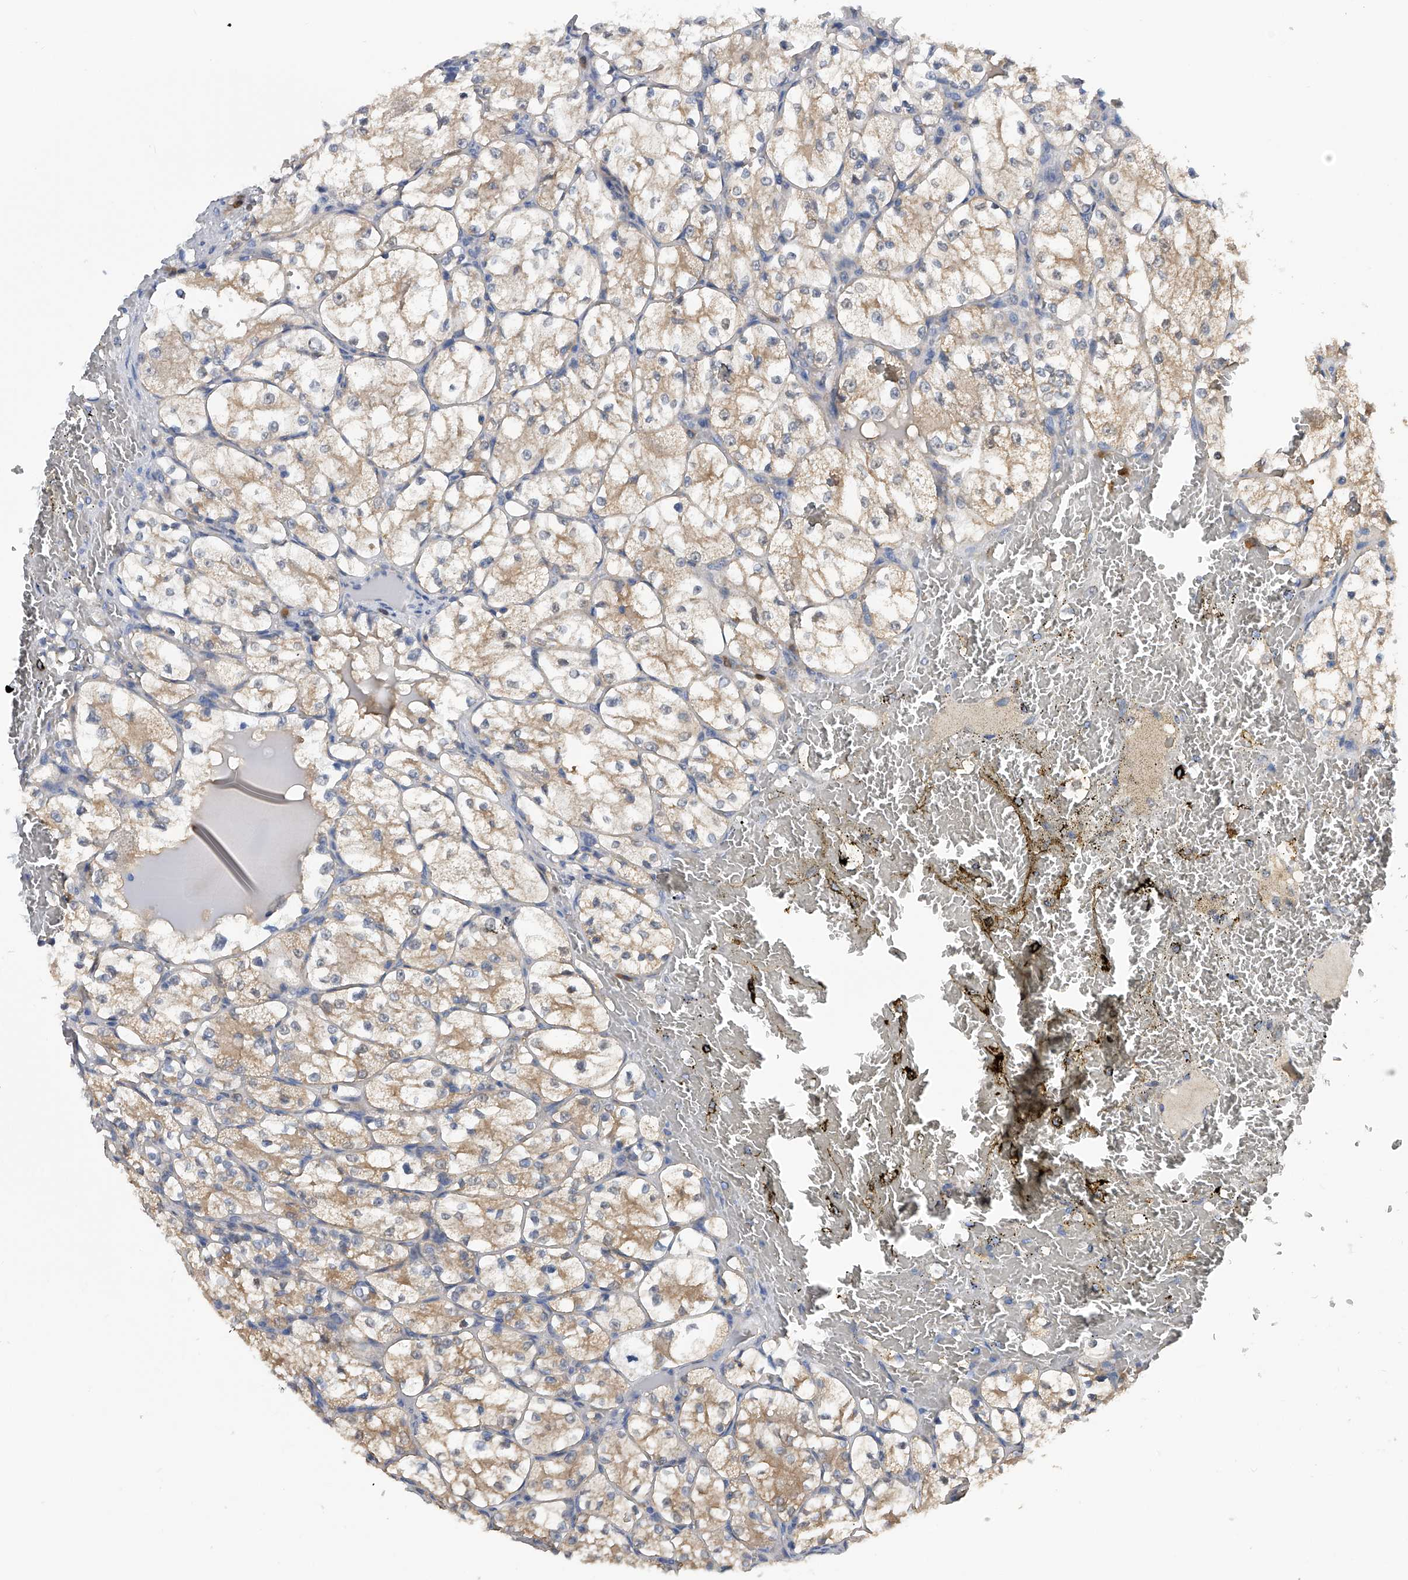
{"staining": {"intensity": "weak", "quantity": ">75%", "location": "cytoplasmic/membranous"}, "tissue": "renal cancer", "cell_type": "Tumor cells", "image_type": "cancer", "snomed": [{"axis": "morphology", "description": "Adenocarcinoma, NOS"}, {"axis": "topography", "description": "Kidney"}], "caption": "High-power microscopy captured an IHC photomicrograph of adenocarcinoma (renal), revealing weak cytoplasmic/membranous expression in approximately >75% of tumor cells.", "gene": "PGM3", "patient": {"sex": "female", "age": 69}}